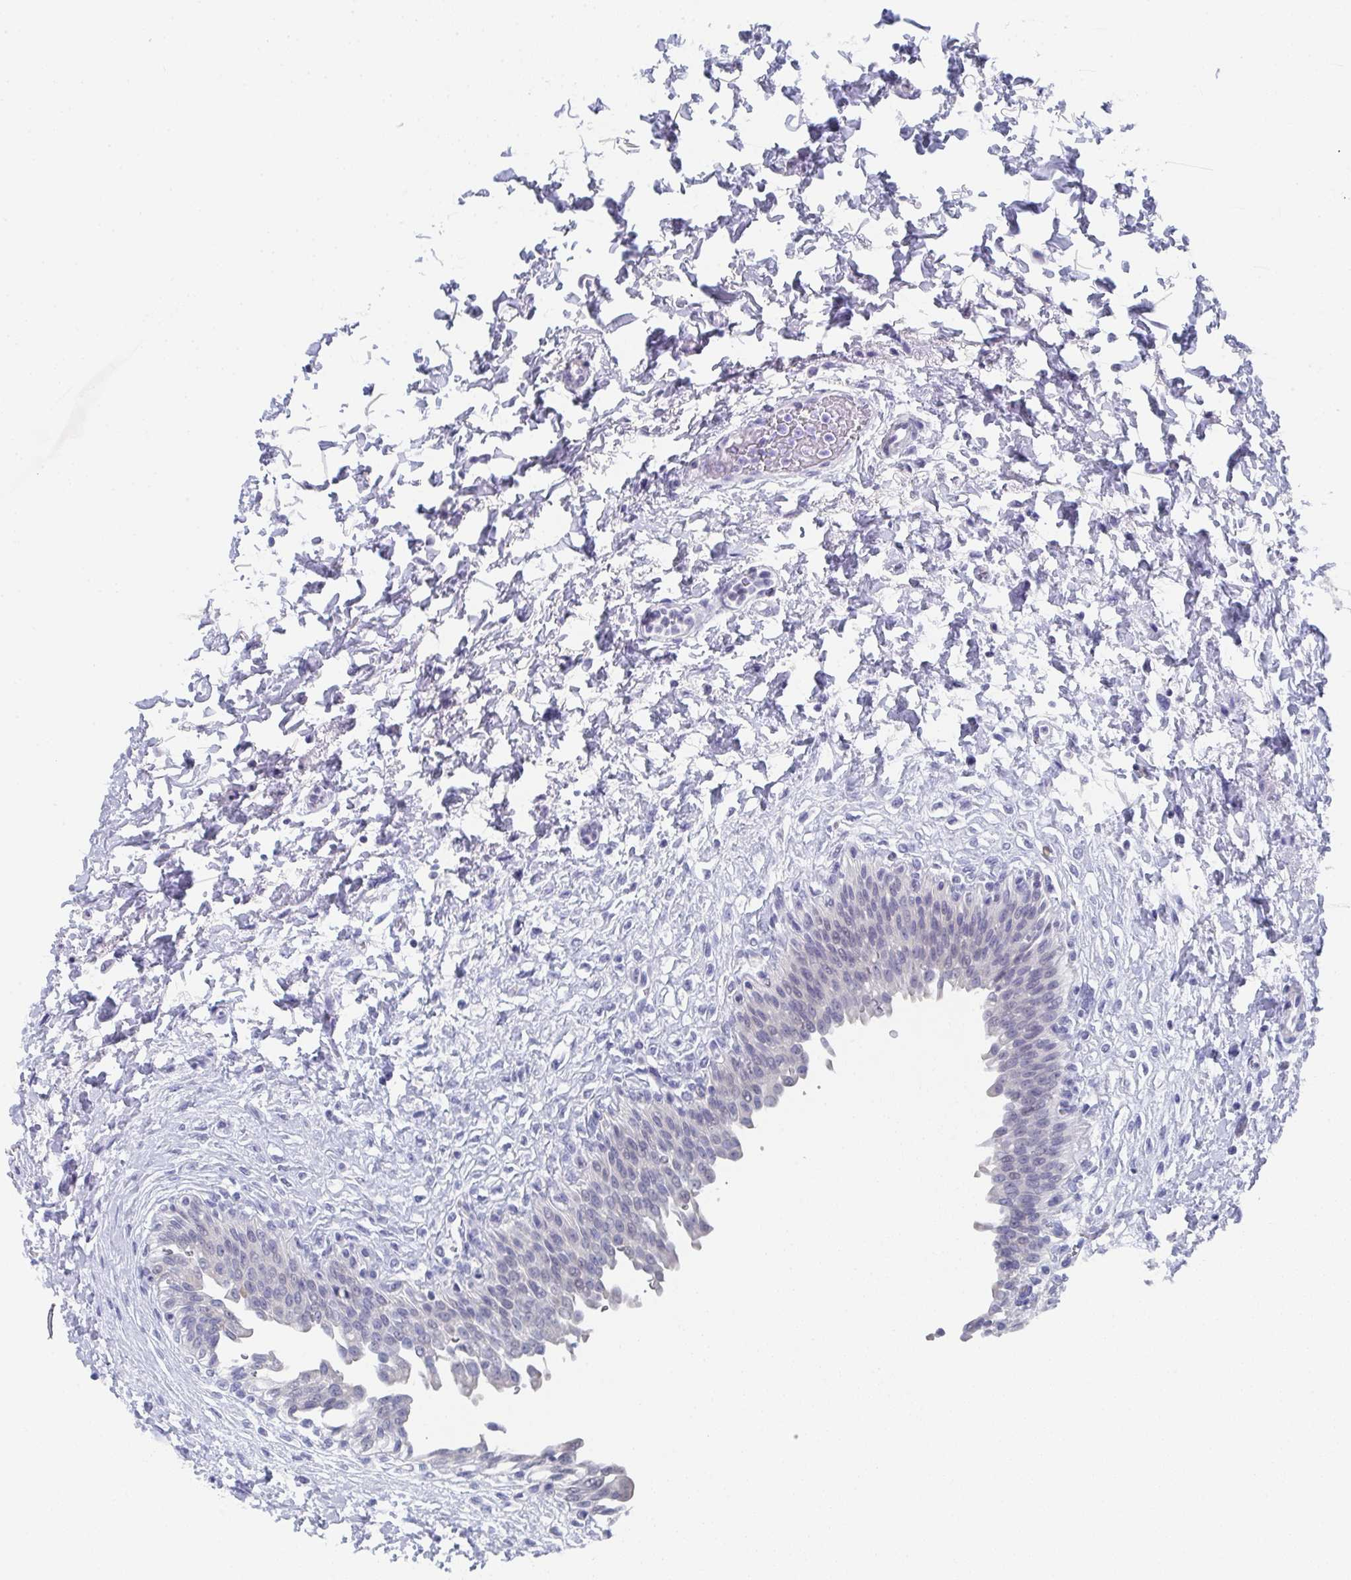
{"staining": {"intensity": "negative", "quantity": "none", "location": "none"}, "tissue": "urinary bladder", "cell_type": "Urothelial cells", "image_type": "normal", "snomed": [{"axis": "morphology", "description": "Normal tissue, NOS"}, {"axis": "topography", "description": "Urinary bladder"}], "caption": "Immunohistochemistry photomicrograph of unremarkable human urinary bladder stained for a protein (brown), which demonstrates no positivity in urothelial cells. The staining is performed using DAB (3,3'-diaminobenzidine) brown chromogen with nuclei counter-stained in using hematoxylin.", "gene": "DYDC2", "patient": {"sex": "male", "age": 37}}